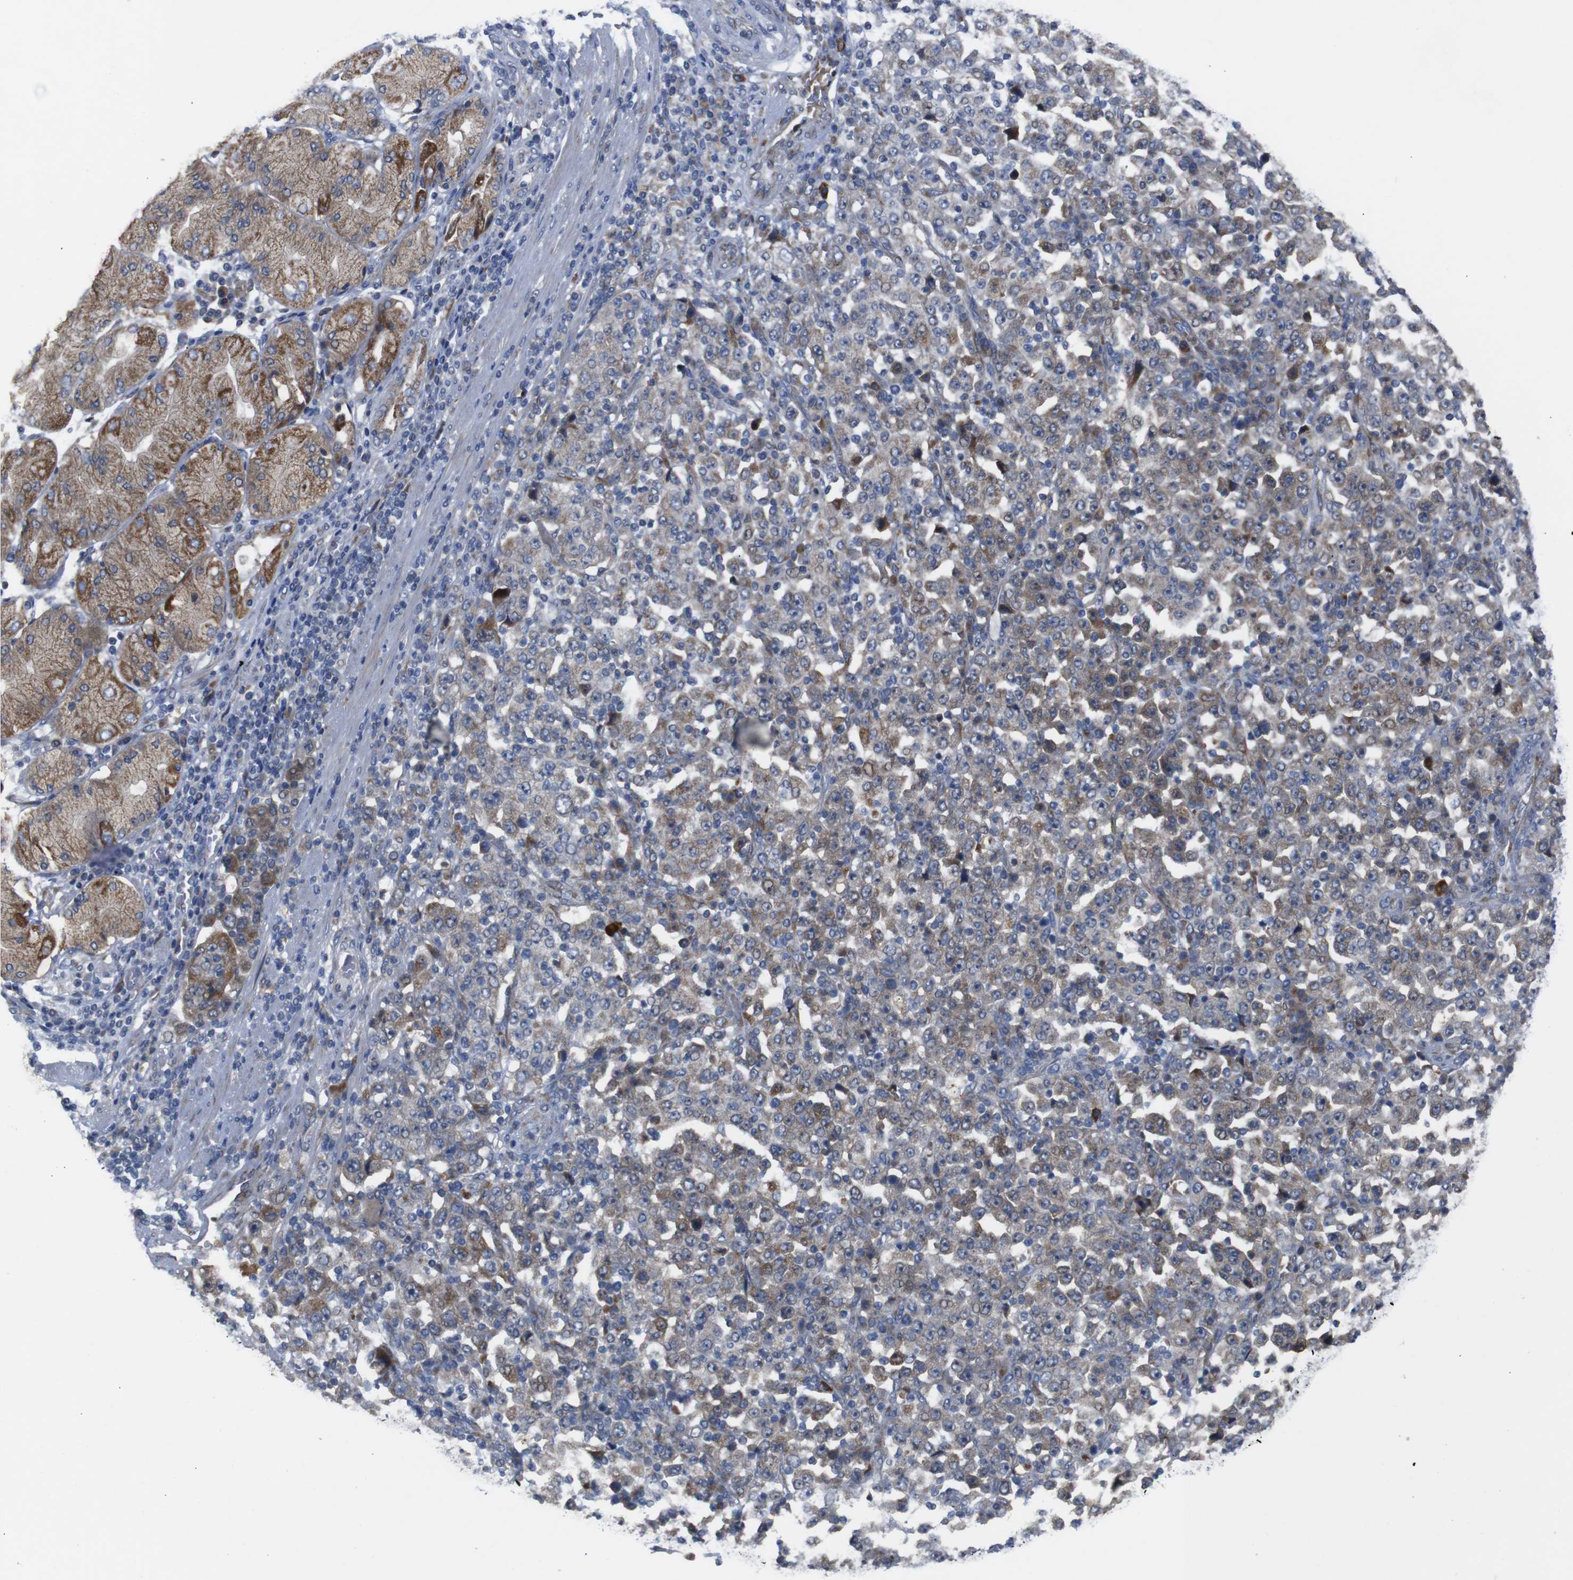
{"staining": {"intensity": "moderate", "quantity": "25%-75%", "location": "cytoplasmic/membranous"}, "tissue": "stomach cancer", "cell_type": "Tumor cells", "image_type": "cancer", "snomed": [{"axis": "morphology", "description": "Normal tissue, NOS"}, {"axis": "morphology", "description": "Adenocarcinoma, NOS"}, {"axis": "topography", "description": "Stomach, upper"}, {"axis": "topography", "description": "Stomach"}], "caption": "This is an image of immunohistochemistry staining of stomach adenocarcinoma, which shows moderate staining in the cytoplasmic/membranous of tumor cells.", "gene": "CHST10", "patient": {"sex": "male", "age": 59}}